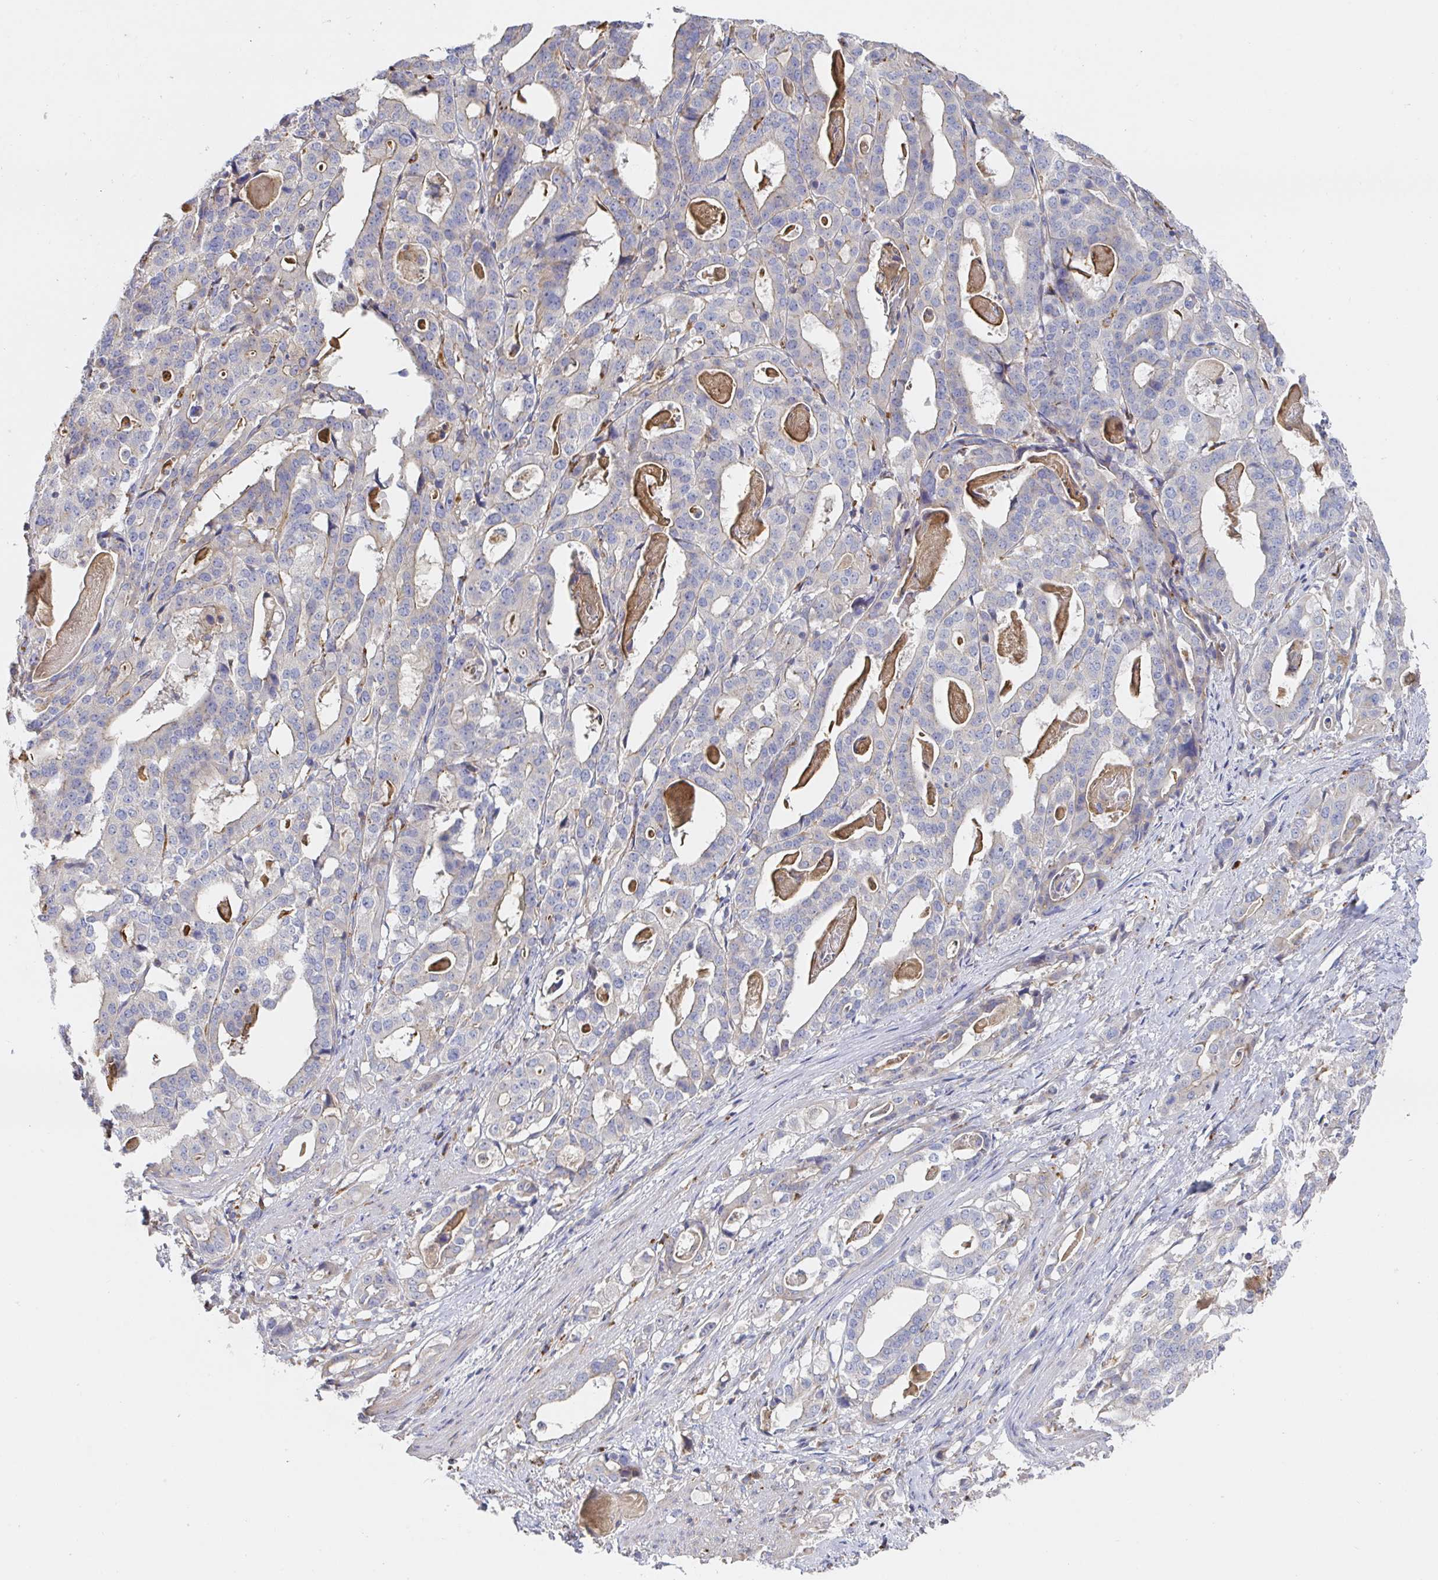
{"staining": {"intensity": "weak", "quantity": "25%-75%", "location": "cytoplasmic/membranous"}, "tissue": "stomach cancer", "cell_type": "Tumor cells", "image_type": "cancer", "snomed": [{"axis": "morphology", "description": "Adenocarcinoma, NOS"}, {"axis": "topography", "description": "Stomach"}], "caption": "This photomicrograph demonstrates IHC staining of stomach cancer, with low weak cytoplasmic/membranous expression in approximately 25%-75% of tumor cells.", "gene": "IRAK2", "patient": {"sex": "male", "age": 48}}